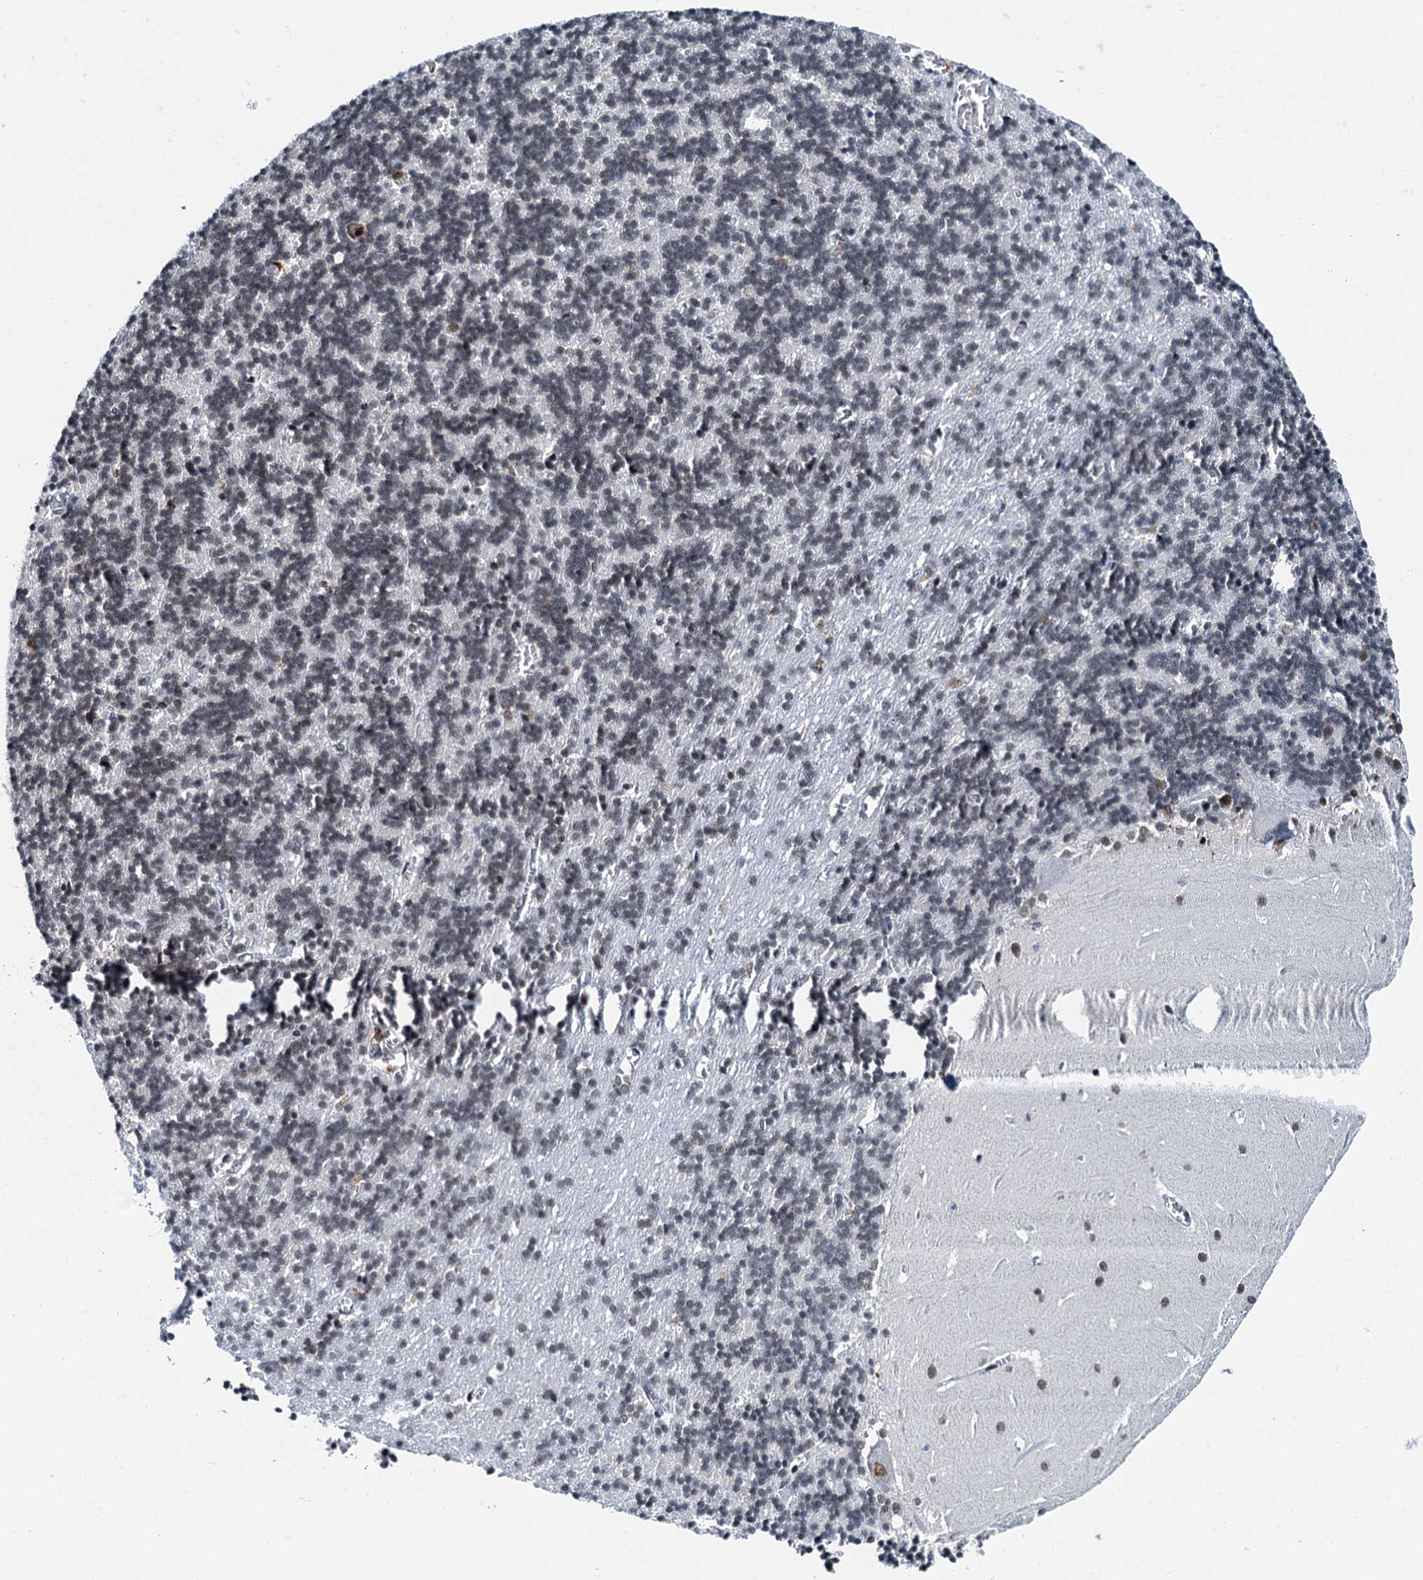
{"staining": {"intensity": "weak", "quantity": "25%-75%", "location": "nuclear"}, "tissue": "cerebellum", "cell_type": "Cells in granular layer", "image_type": "normal", "snomed": [{"axis": "morphology", "description": "Normal tissue, NOS"}, {"axis": "topography", "description": "Cerebellum"}], "caption": "About 25%-75% of cells in granular layer in normal cerebellum reveal weak nuclear protein positivity as visualized by brown immunohistochemical staining.", "gene": "SNRPD1", "patient": {"sex": "male", "age": 37}}